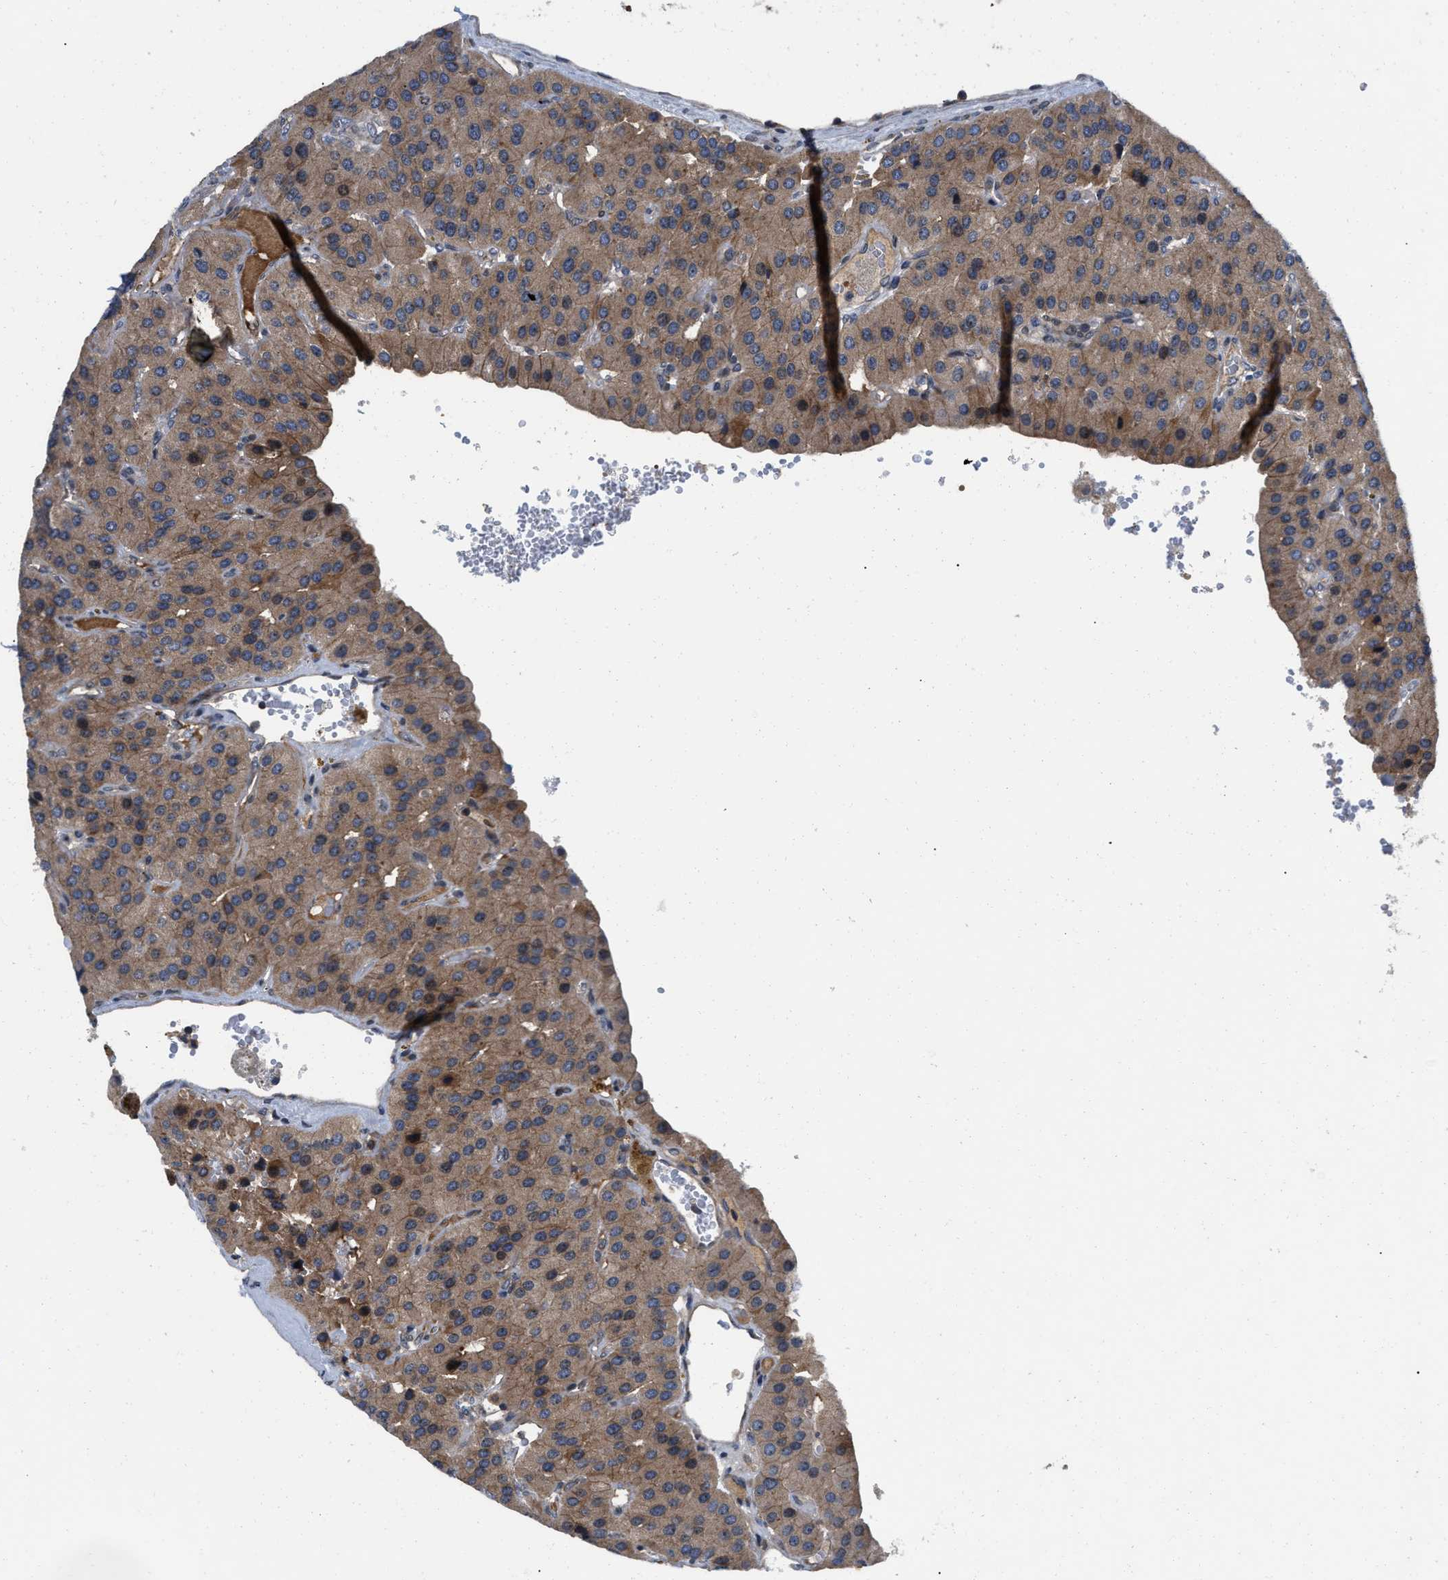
{"staining": {"intensity": "moderate", "quantity": ">75%", "location": "cytoplasmic/membranous,nuclear"}, "tissue": "parathyroid gland", "cell_type": "Glandular cells", "image_type": "normal", "snomed": [{"axis": "morphology", "description": "Normal tissue, NOS"}, {"axis": "morphology", "description": "Adenoma, NOS"}, {"axis": "topography", "description": "Parathyroid gland"}], "caption": "Moderate cytoplasmic/membranous,nuclear staining is appreciated in about >75% of glandular cells in benign parathyroid gland. (DAB IHC with brightfield microscopy, high magnification).", "gene": "PRDM14", "patient": {"sex": "female", "age": 86}}